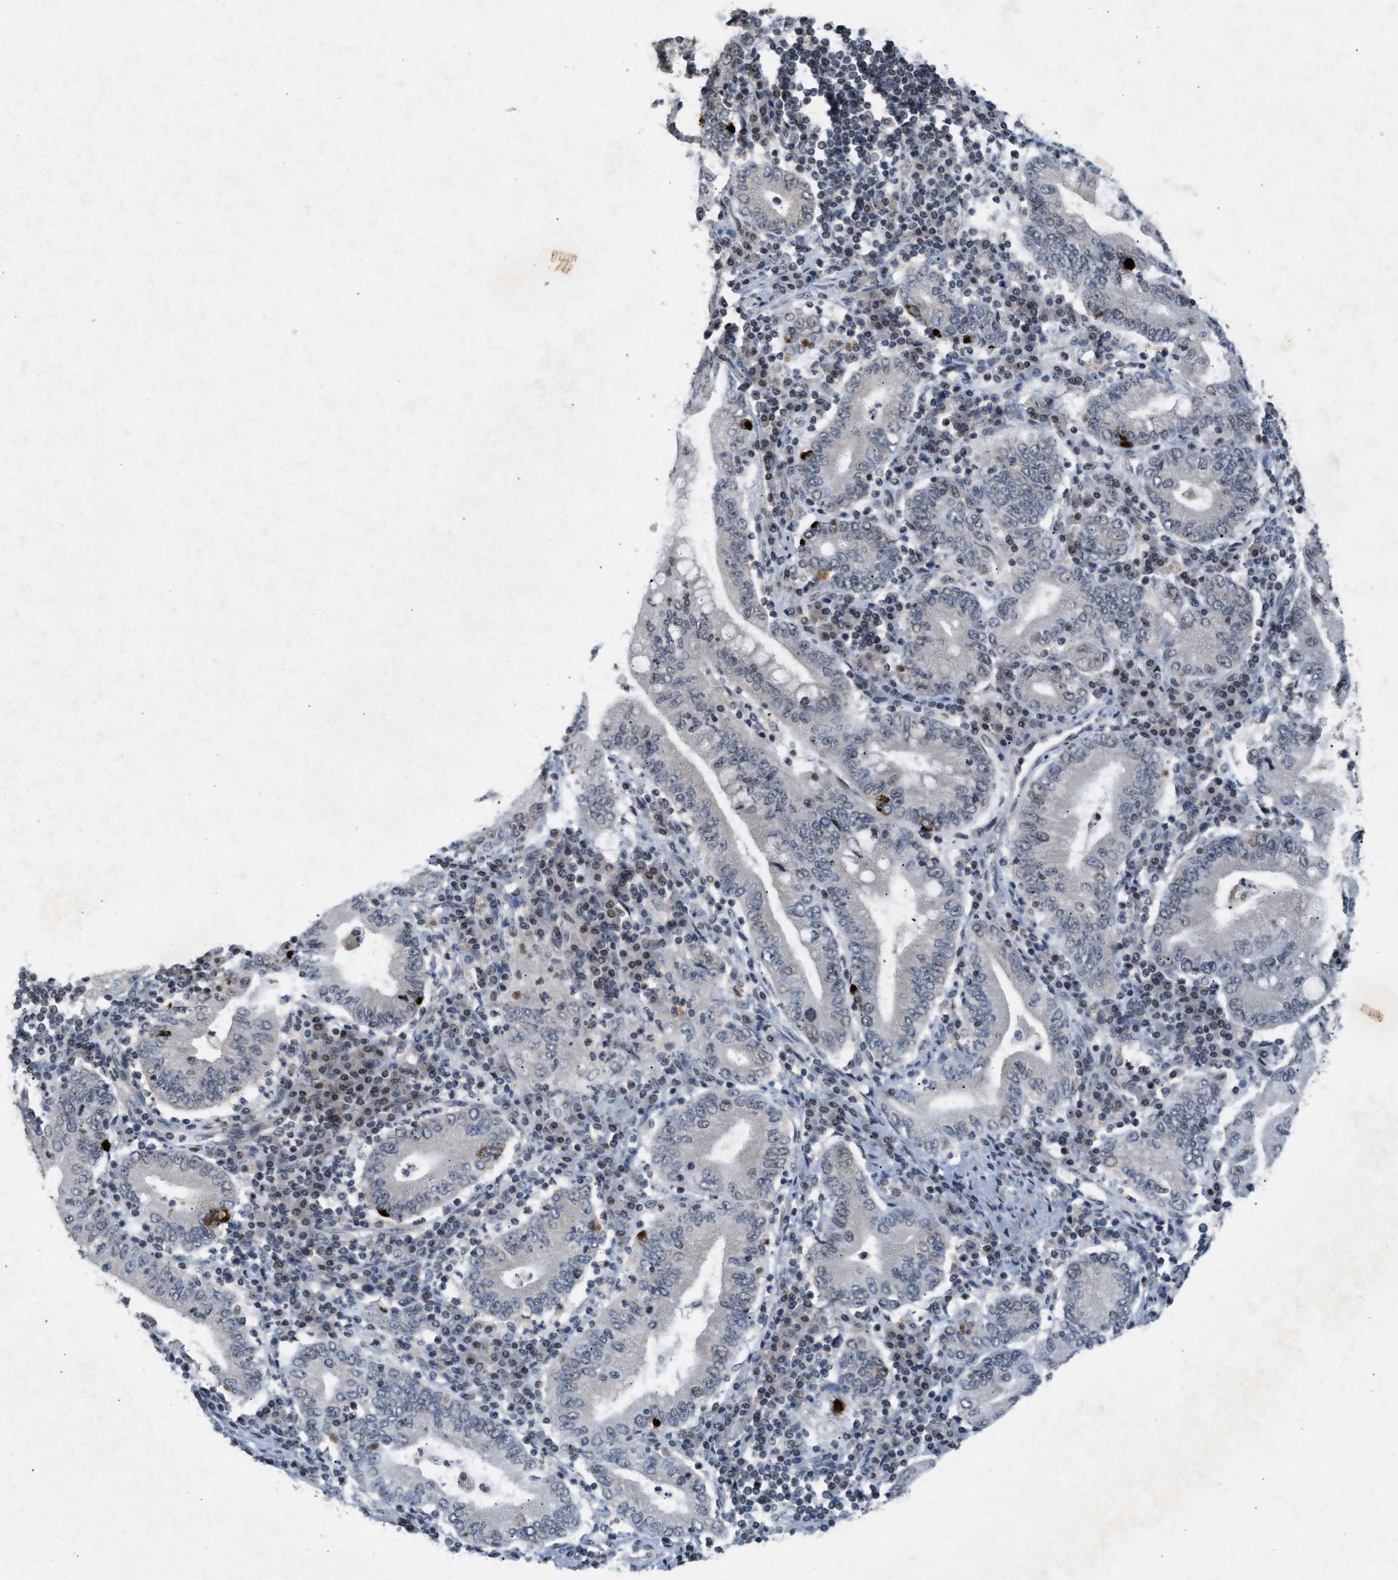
{"staining": {"intensity": "negative", "quantity": "none", "location": "none"}, "tissue": "stomach cancer", "cell_type": "Tumor cells", "image_type": "cancer", "snomed": [{"axis": "morphology", "description": "Normal tissue, NOS"}, {"axis": "morphology", "description": "Adenocarcinoma, NOS"}, {"axis": "topography", "description": "Esophagus"}, {"axis": "topography", "description": "Stomach, upper"}, {"axis": "topography", "description": "Peripheral nerve tissue"}], "caption": "High power microscopy histopathology image of an immunohistochemistry histopathology image of adenocarcinoma (stomach), revealing no significant positivity in tumor cells.", "gene": "ZPR1", "patient": {"sex": "male", "age": 62}}